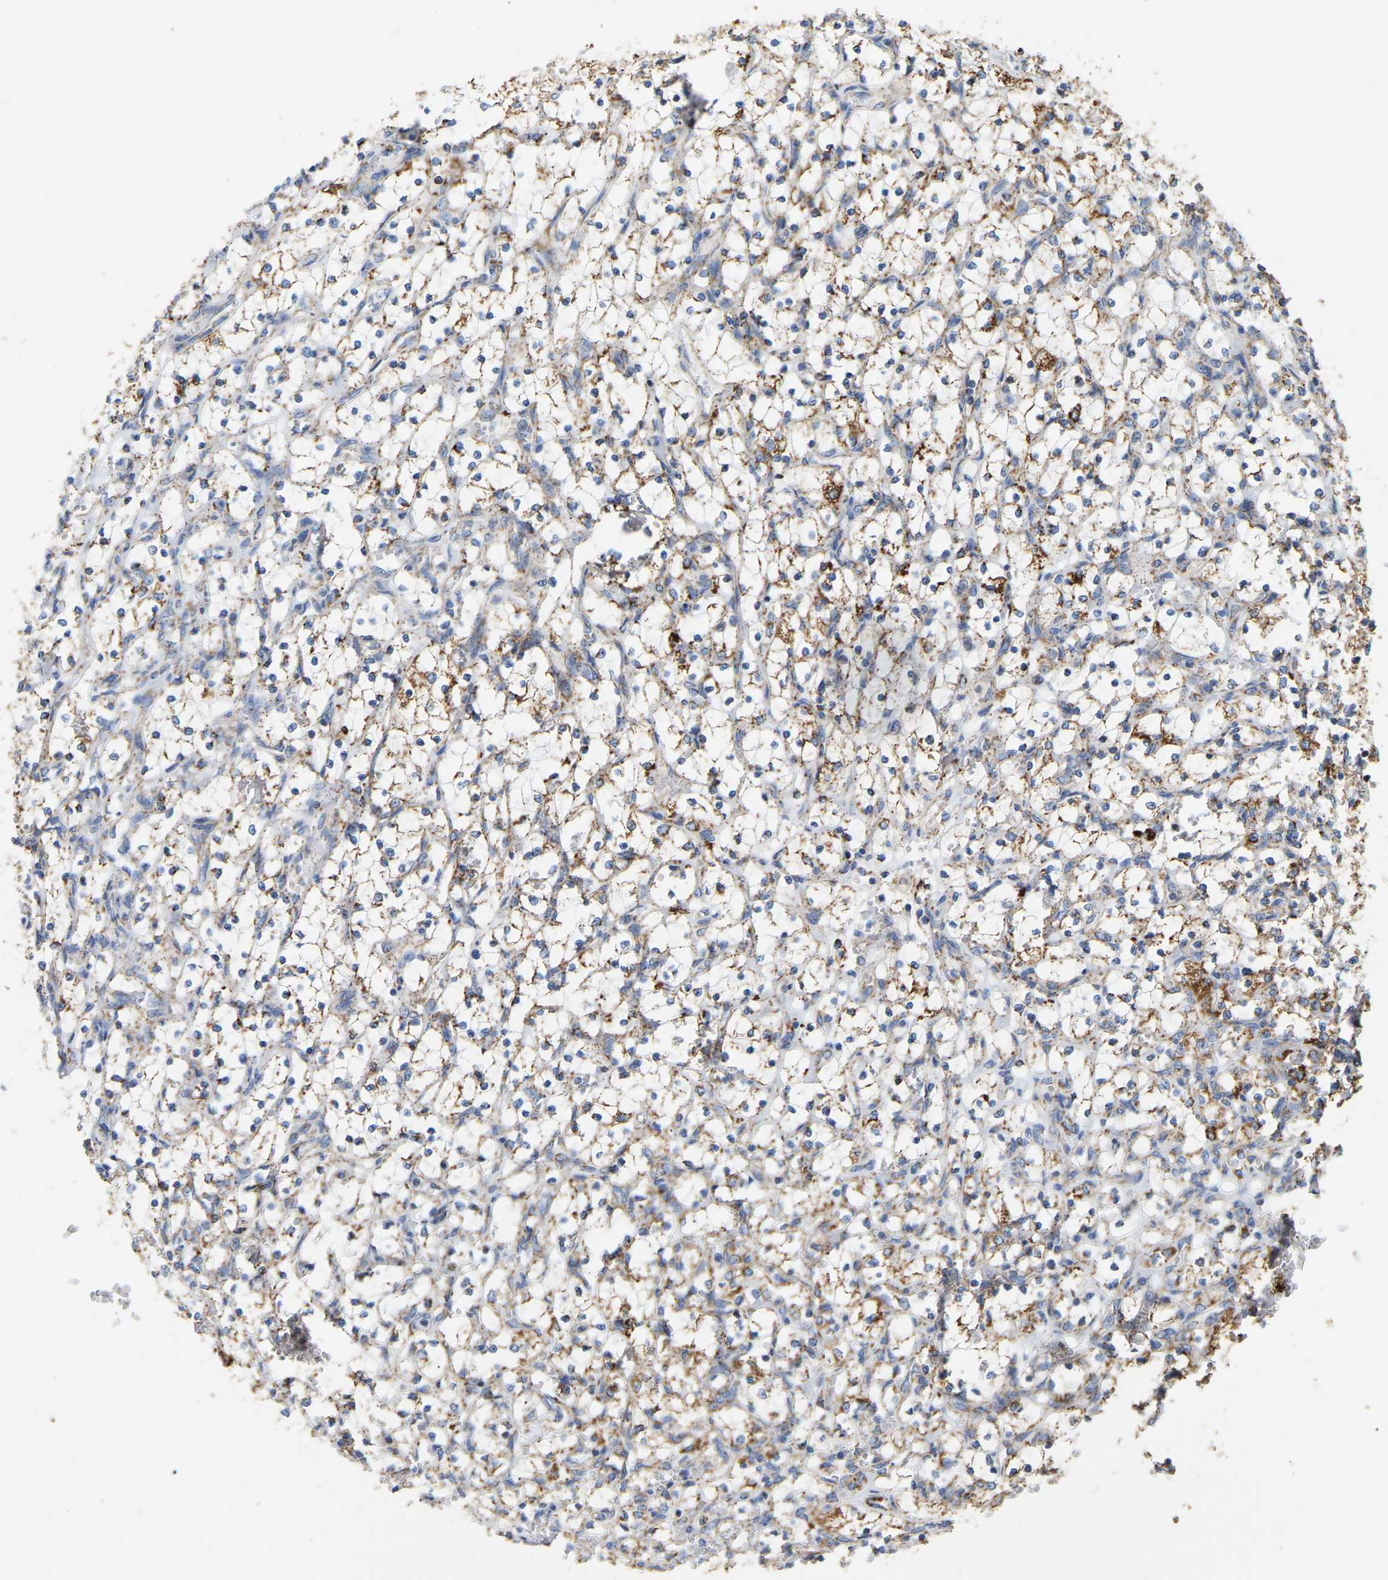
{"staining": {"intensity": "moderate", "quantity": "<25%", "location": "cytoplasmic/membranous"}, "tissue": "renal cancer", "cell_type": "Tumor cells", "image_type": "cancer", "snomed": [{"axis": "morphology", "description": "Adenocarcinoma, NOS"}, {"axis": "topography", "description": "Kidney"}], "caption": "About <25% of tumor cells in human renal adenocarcinoma exhibit moderate cytoplasmic/membranous protein staining as visualized by brown immunohistochemical staining.", "gene": "HIBADH", "patient": {"sex": "female", "age": 69}}